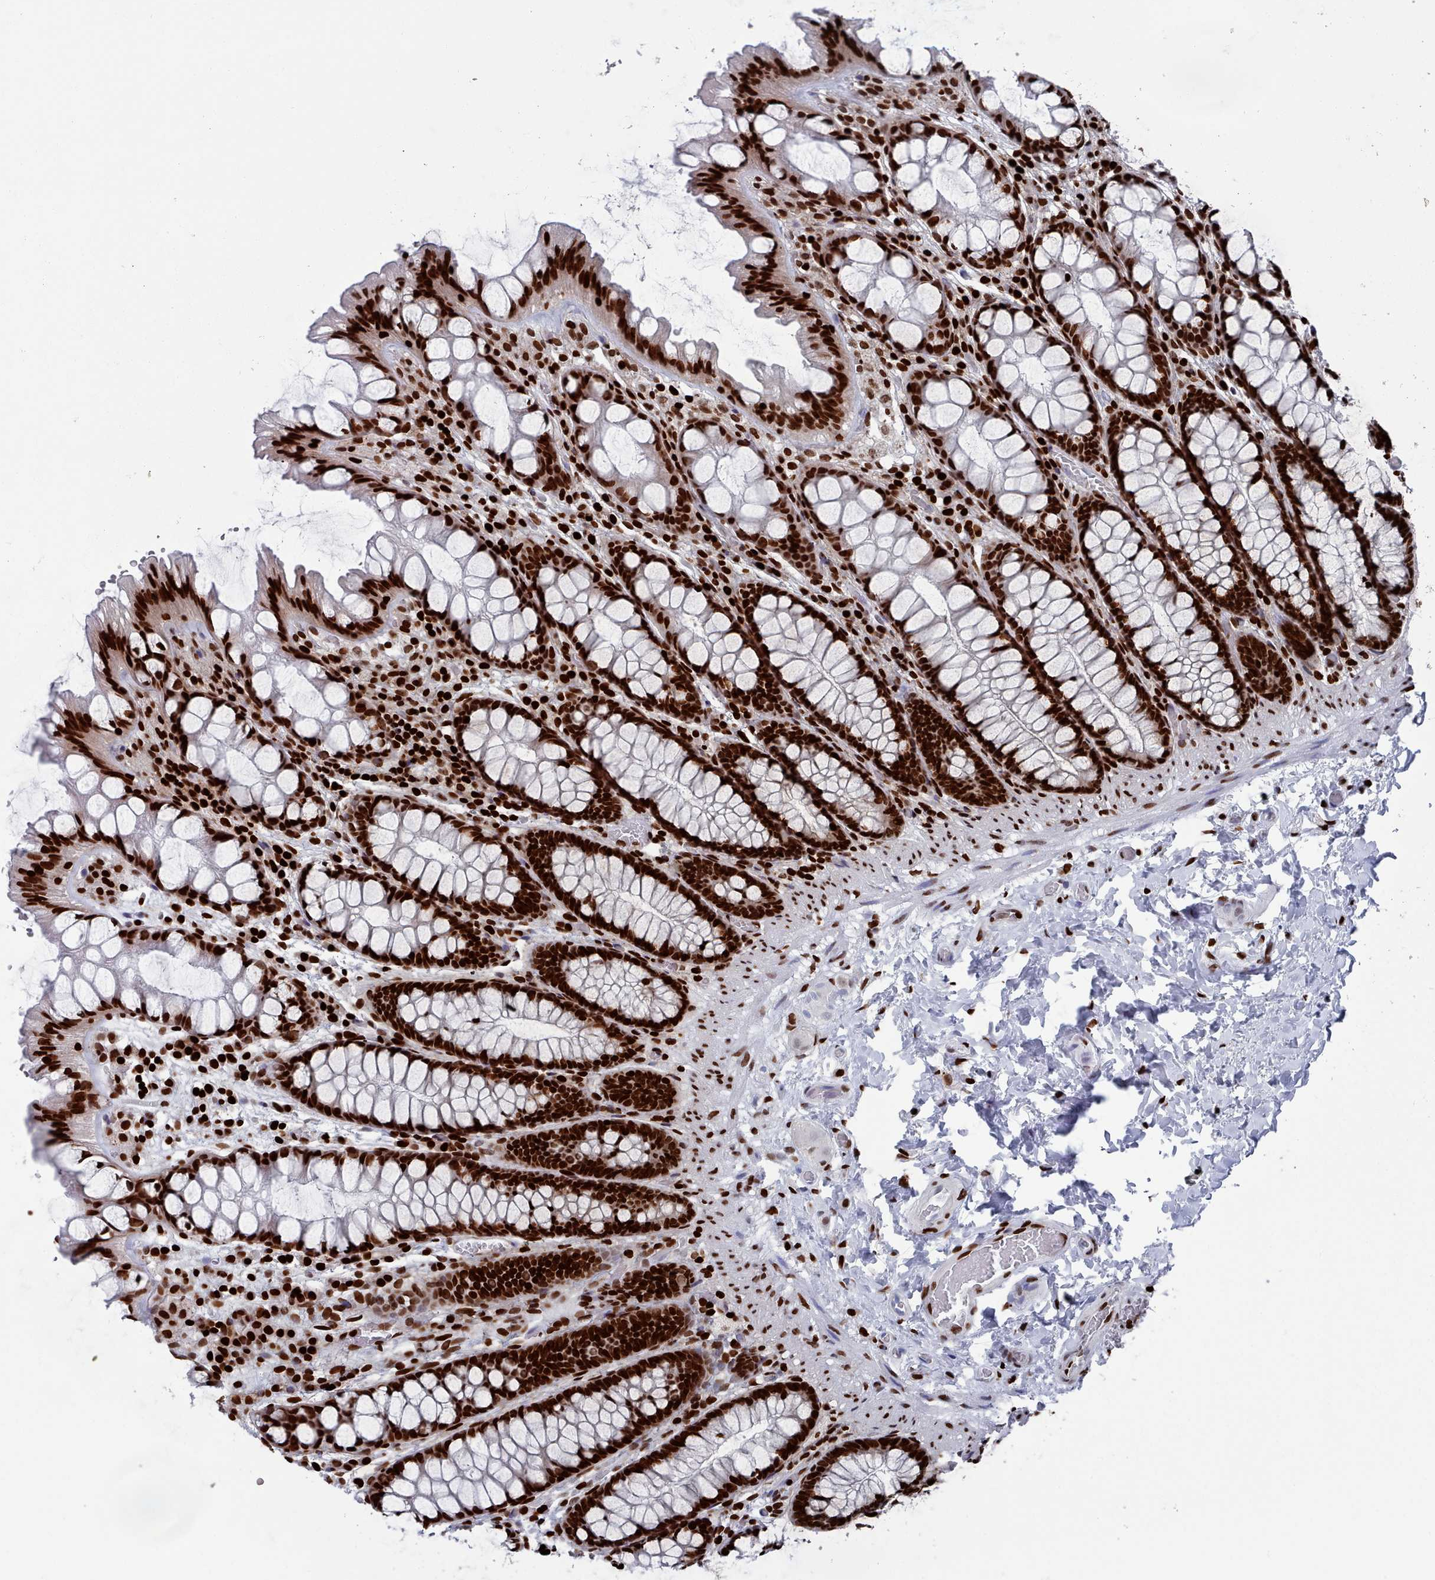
{"staining": {"intensity": "strong", "quantity": ">75%", "location": "nuclear"}, "tissue": "colon", "cell_type": "Endothelial cells", "image_type": "normal", "snomed": [{"axis": "morphology", "description": "Normal tissue, NOS"}, {"axis": "topography", "description": "Colon"}], "caption": "Protein staining of normal colon displays strong nuclear positivity in approximately >75% of endothelial cells.", "gene": "PCDHB11", "patient": {"sex": "male", "age": 47}}